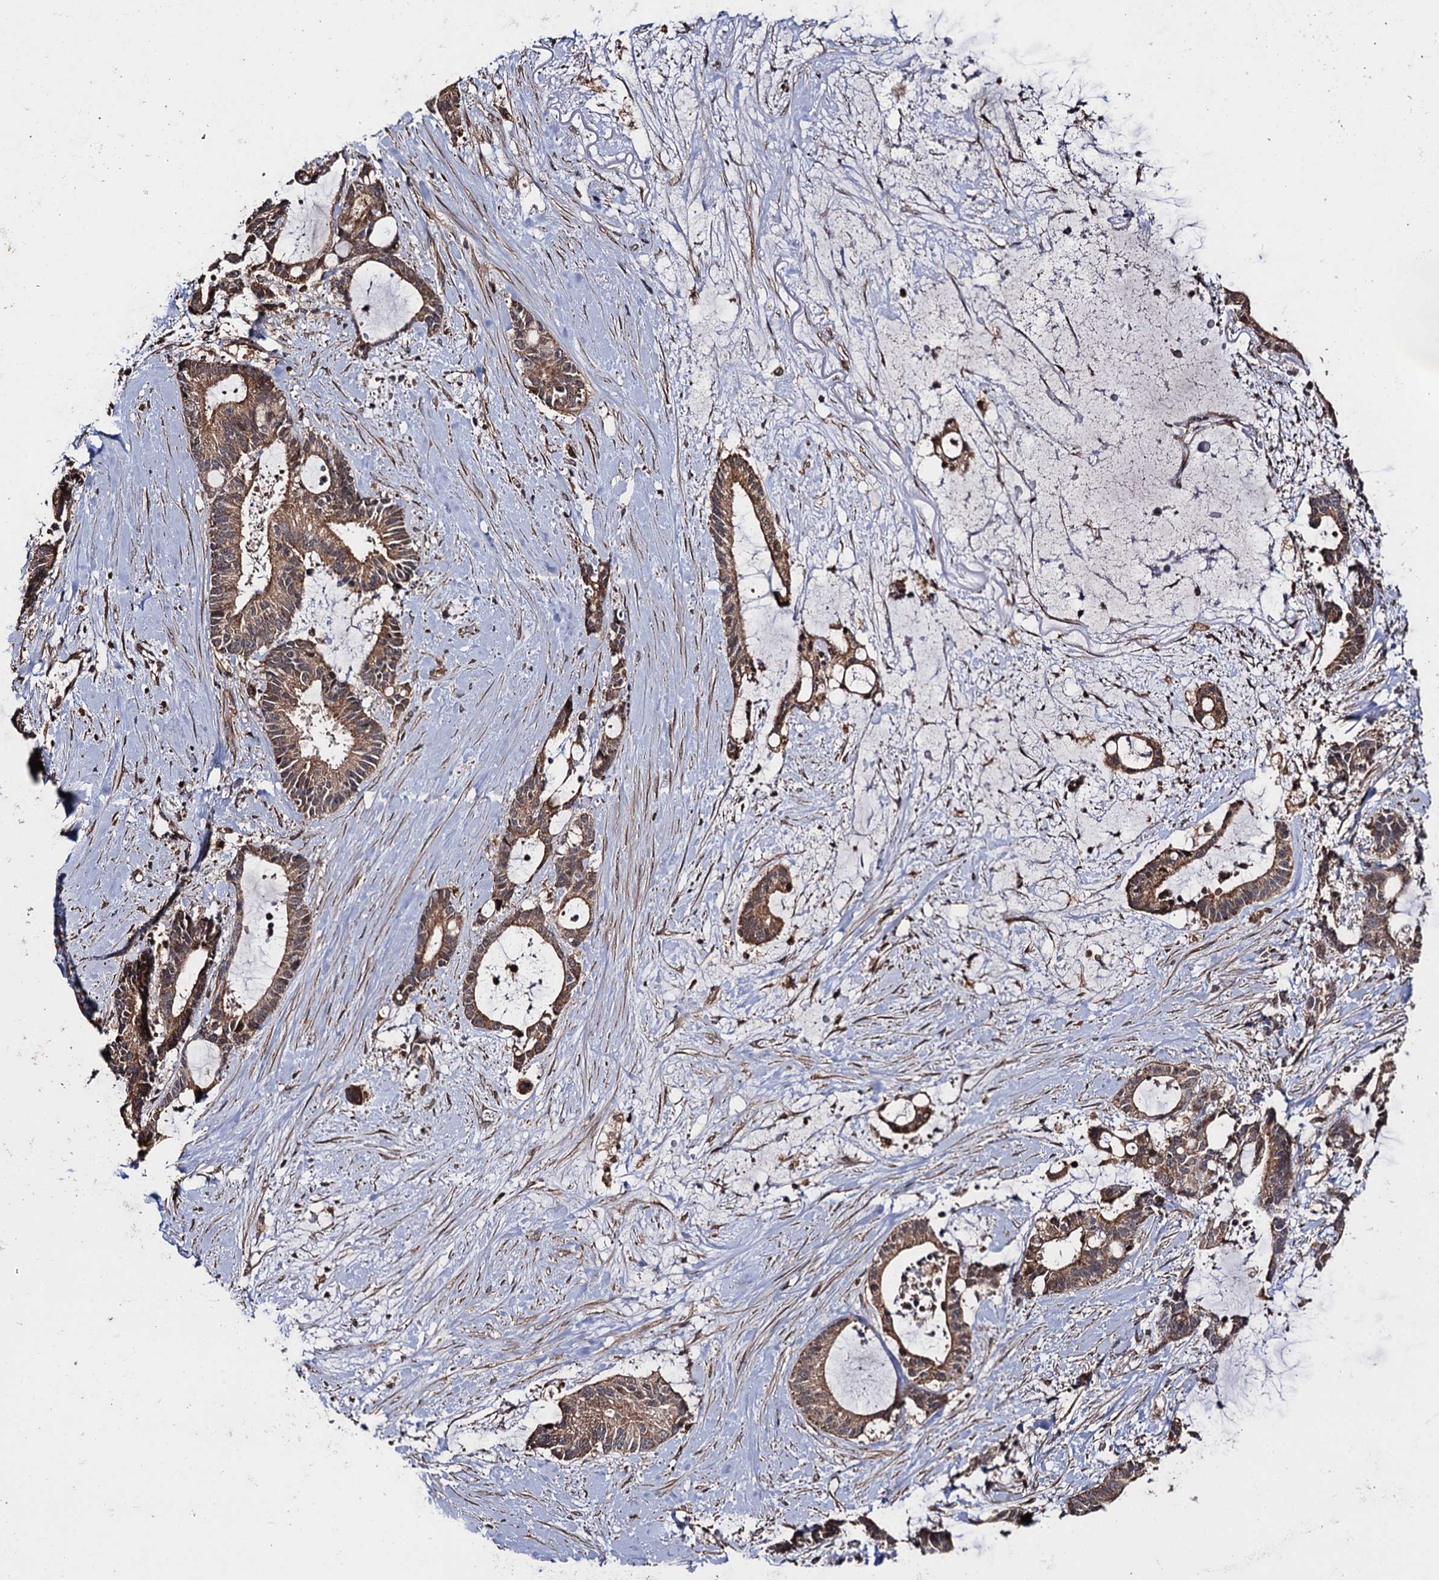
{"staining": {"intensity": "moderate", "quantity": ">75%", "location": "cytoplasmic/membranous"}, "tissue": "liver cancer", "cell_type": "Tumor cells", "image_type": "cancer", "snomed": [{"axis": "morphology", "description": "Normal tissue, NOS"}, {"axis": "morphology", "description": "Cholangiocarcinoma"}, {"axis": "topography", "description": "Liver"}, {"axis": "topography", "description": "Peripheral nerve tissue"}], "caption": "Immunohistochemical staining of human liver cancer (cholangiocarcinoma) demonstrates medium levels of moderate cytoplasmic/membranous expression in about >75% of tumor cells.", "gene": "FSIP1", "patient": {"sex": "female", "age": 73}}